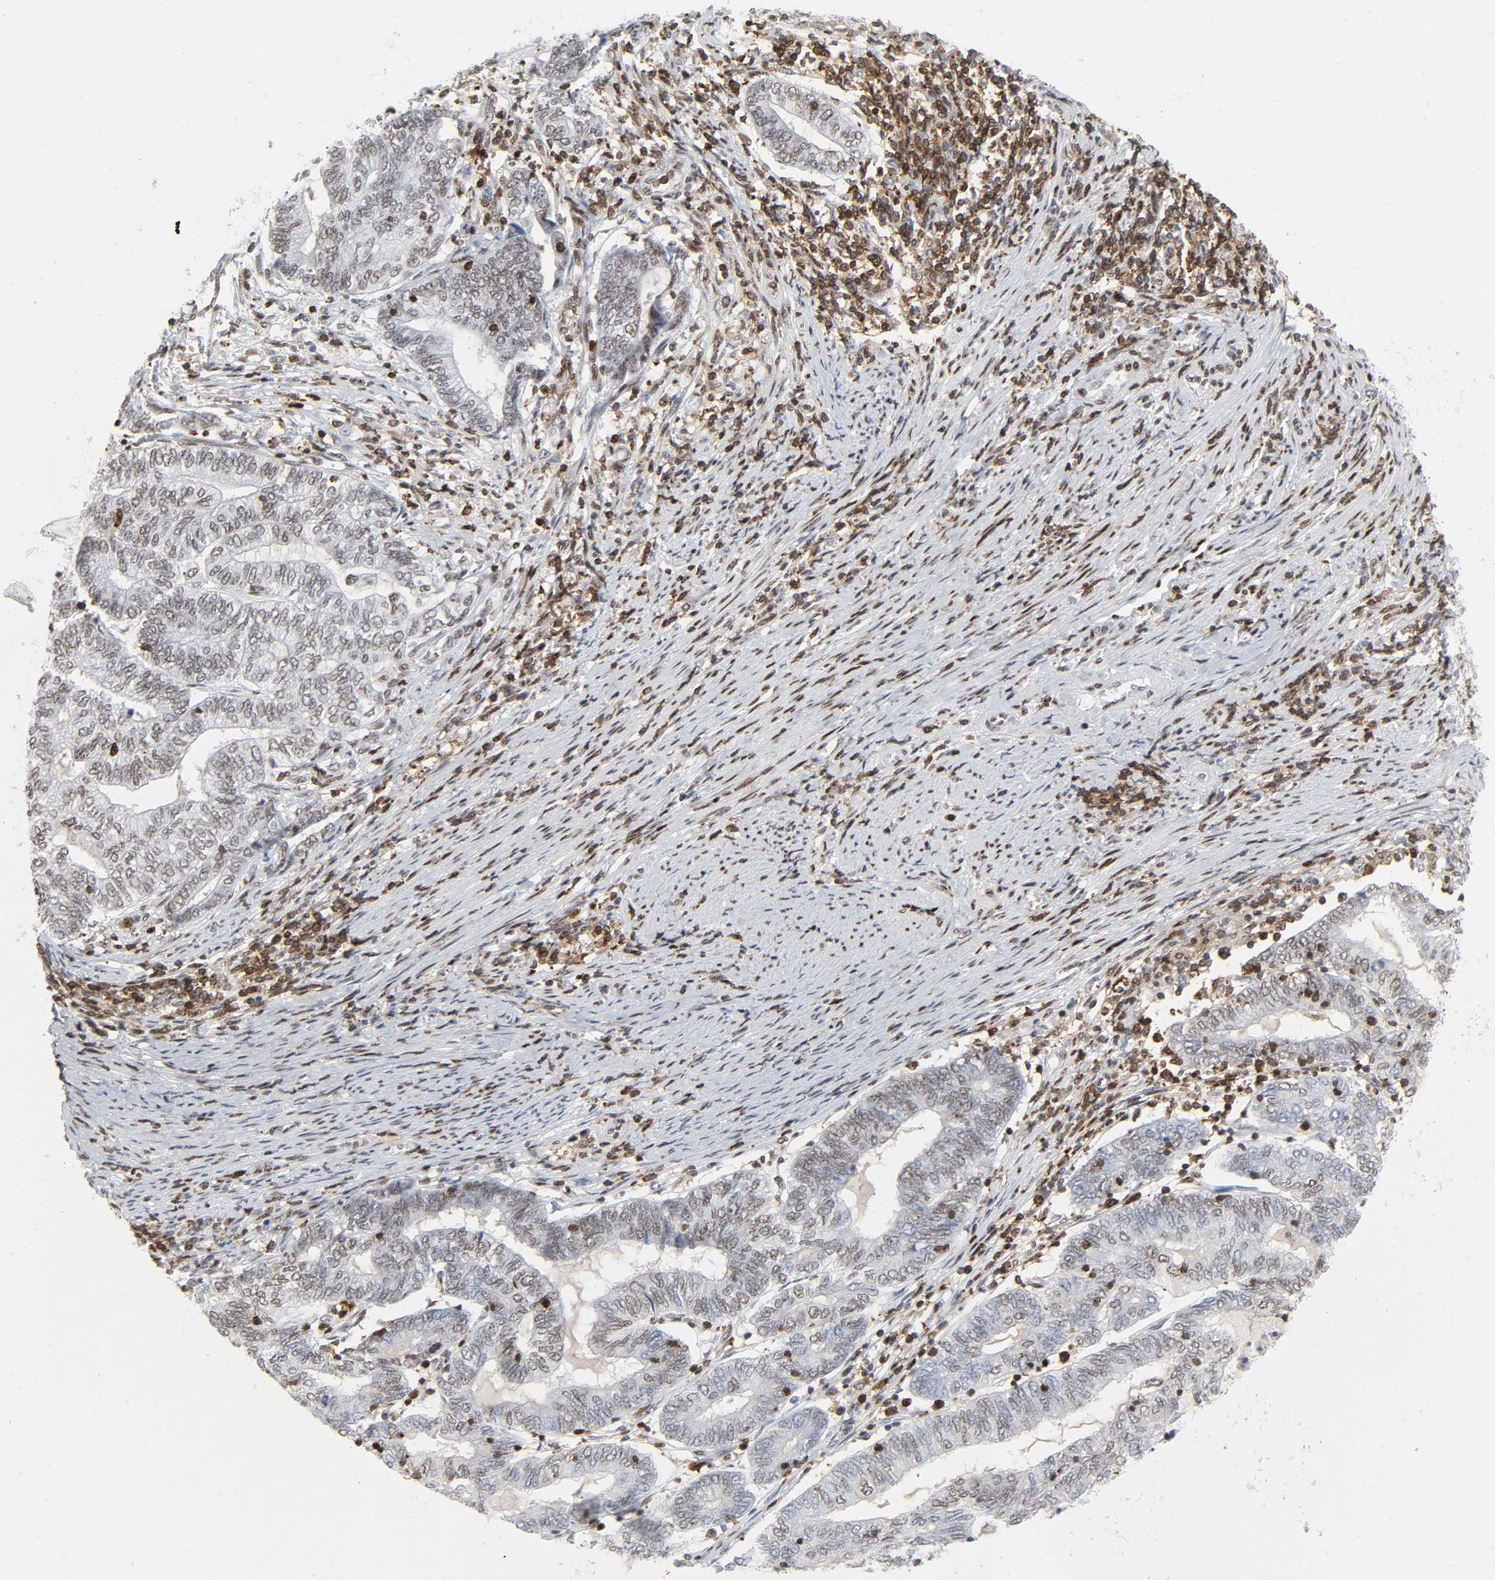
{"staining": {"intensity": "moderate", "quantity": "25%-75%", "location": "nuclear"}, "tissue": "endometrial cancer", "cell_type": "Tumor cells", "image_type": "cancer", "snomed": [{"axis": "morphology", "description": "Adenocarcinoma, NOS"}, {"axis": "topography", "description": "Uterus"}, {"axis": "topography", "description": "Endometrium"}], "caption": "Immunohistochemical staining of endometrial adenocarcinoma demonstrates medium levels of moderate nuclear protein staining in about 25%-75% of tumor cells.", "gene": "WAS", "patient": {"sex": "female", "age": 70}}